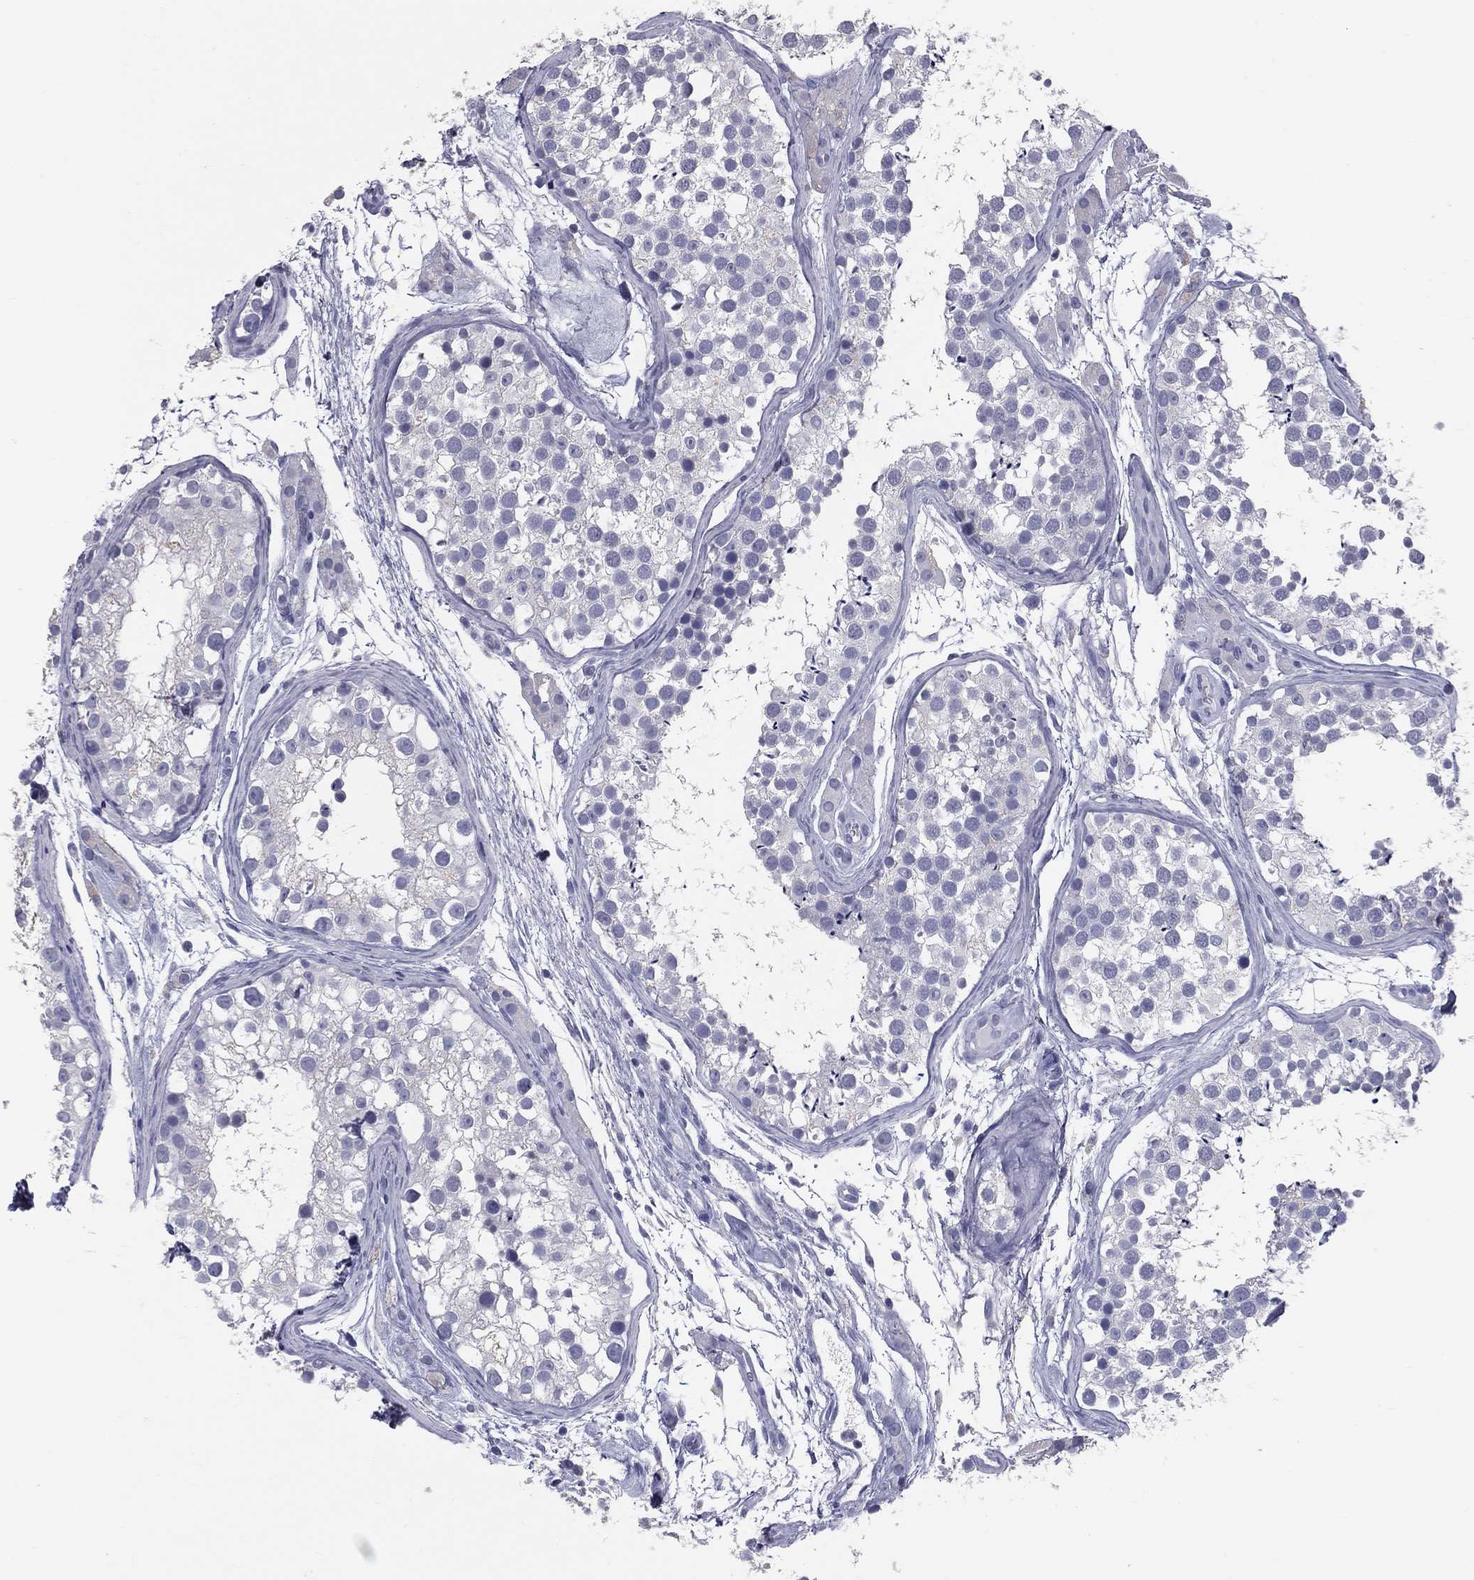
{"staining": {"intensity": "negative", "quantity": "none", "location": "none"}, "tissue": "testis", "cell_type": "Cells in seminiferous ducts", "image_type": "normal", "snomed": [{"axis": "morphology", "description": "Normal tissue, NOS"}, {"axis": "topography", "description": "Testis"}], "caption": "Photomicrograph shows no protein staining in cells in seminiferous ducts of unremarkable testis.", "gene": "TFPI2", "patient": {"sex": "male", "age": 31}}